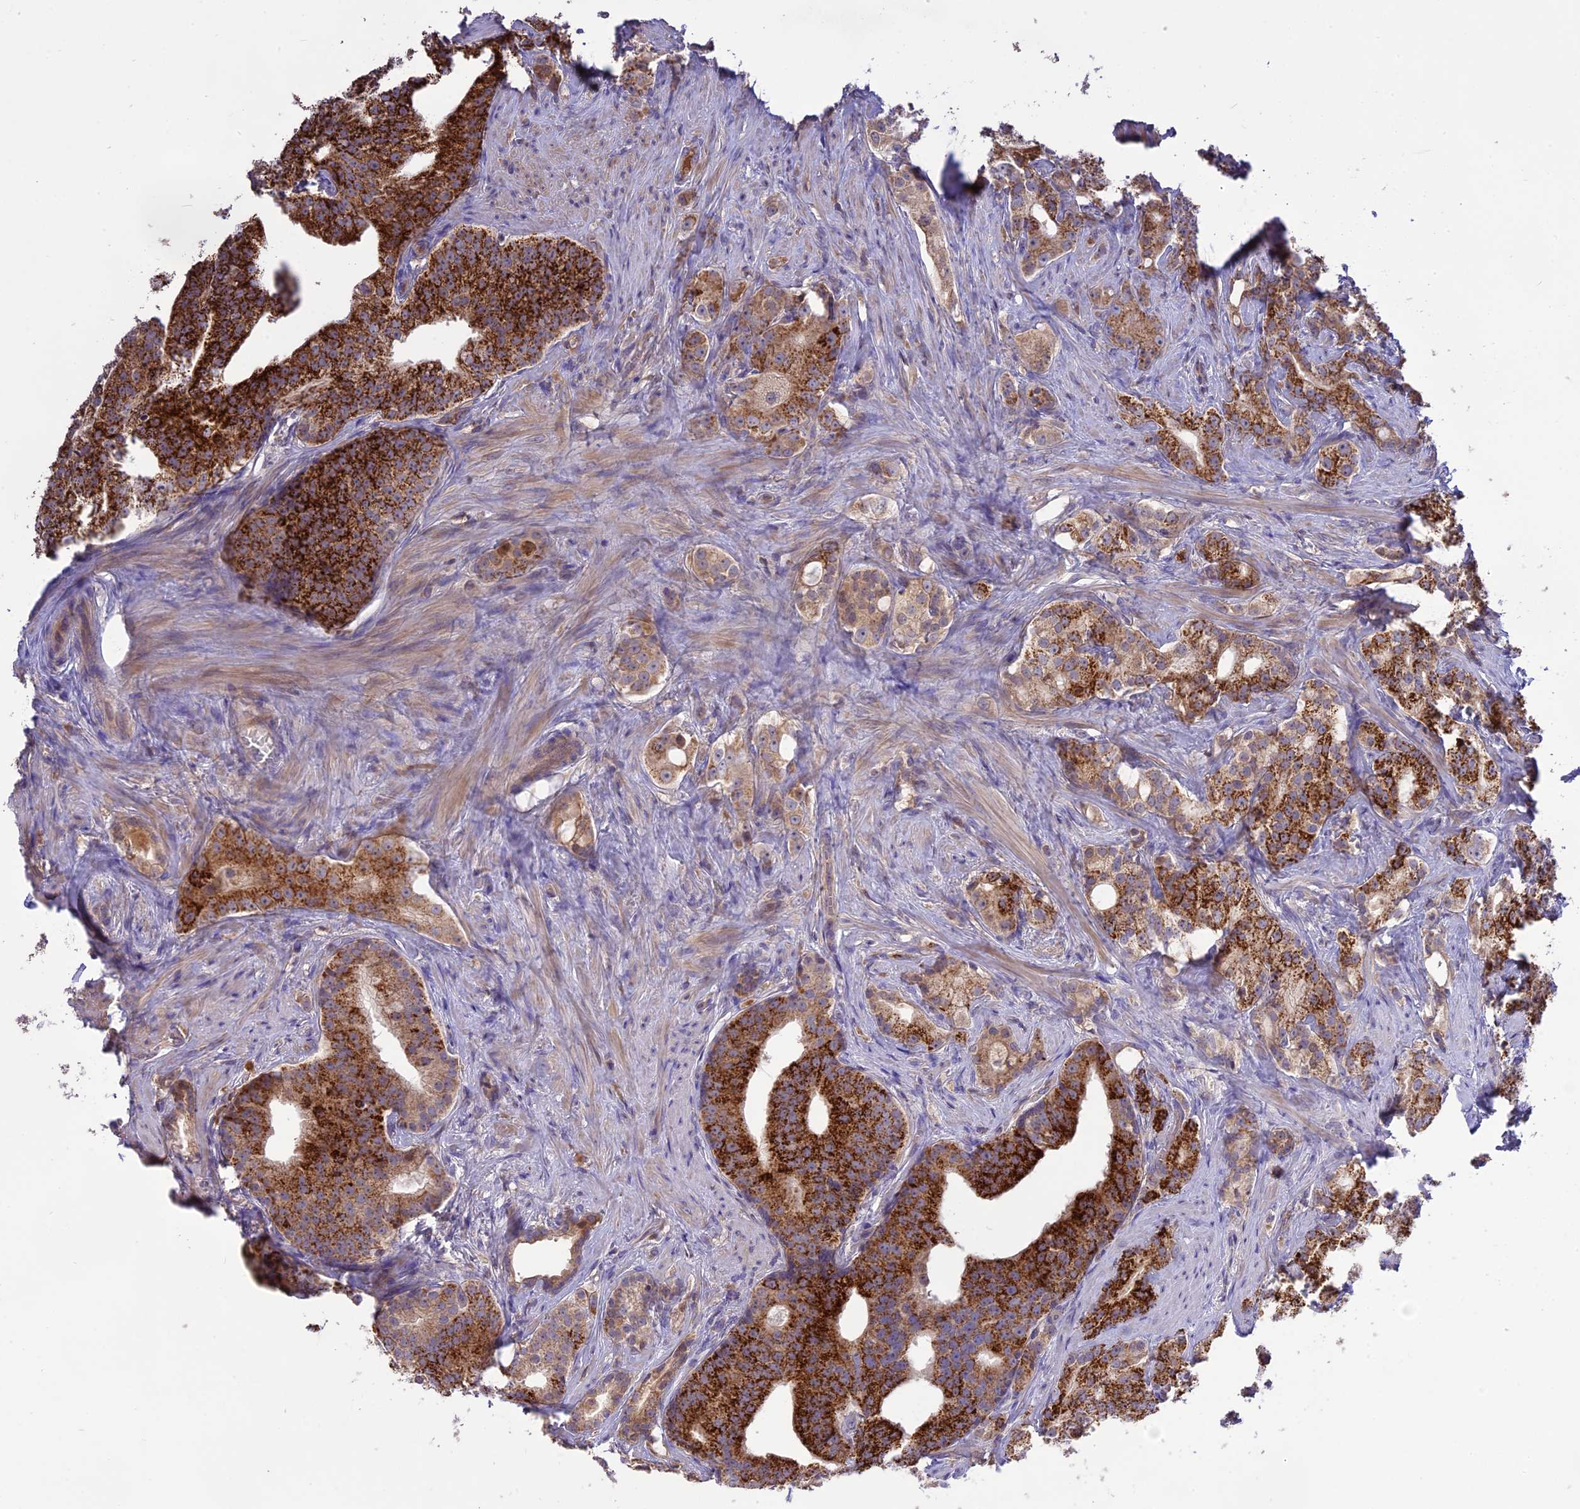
{"staining": {"intensity": "strong", "quantity": ">75%", "location": "cytoplasmic/membranous"}, "tissue": "prostate cancer", "cell_type": "Tumor cells", "image_type": "cancer", "snomed": [{"axis": "morphology", "description": "Adenocarcinoma, Low grade"}, {"axis": "topography", "description": "Prostate"}], "caption": "Approximately >75% of tumor cells in prostate low-grade adenocarcinoma display strong cytoplasmic/membranous protein staining as visualized by brown immunohistochemical staining.", "gene": "NUDT8", "patient": {"sex": "male", "age": 71}}